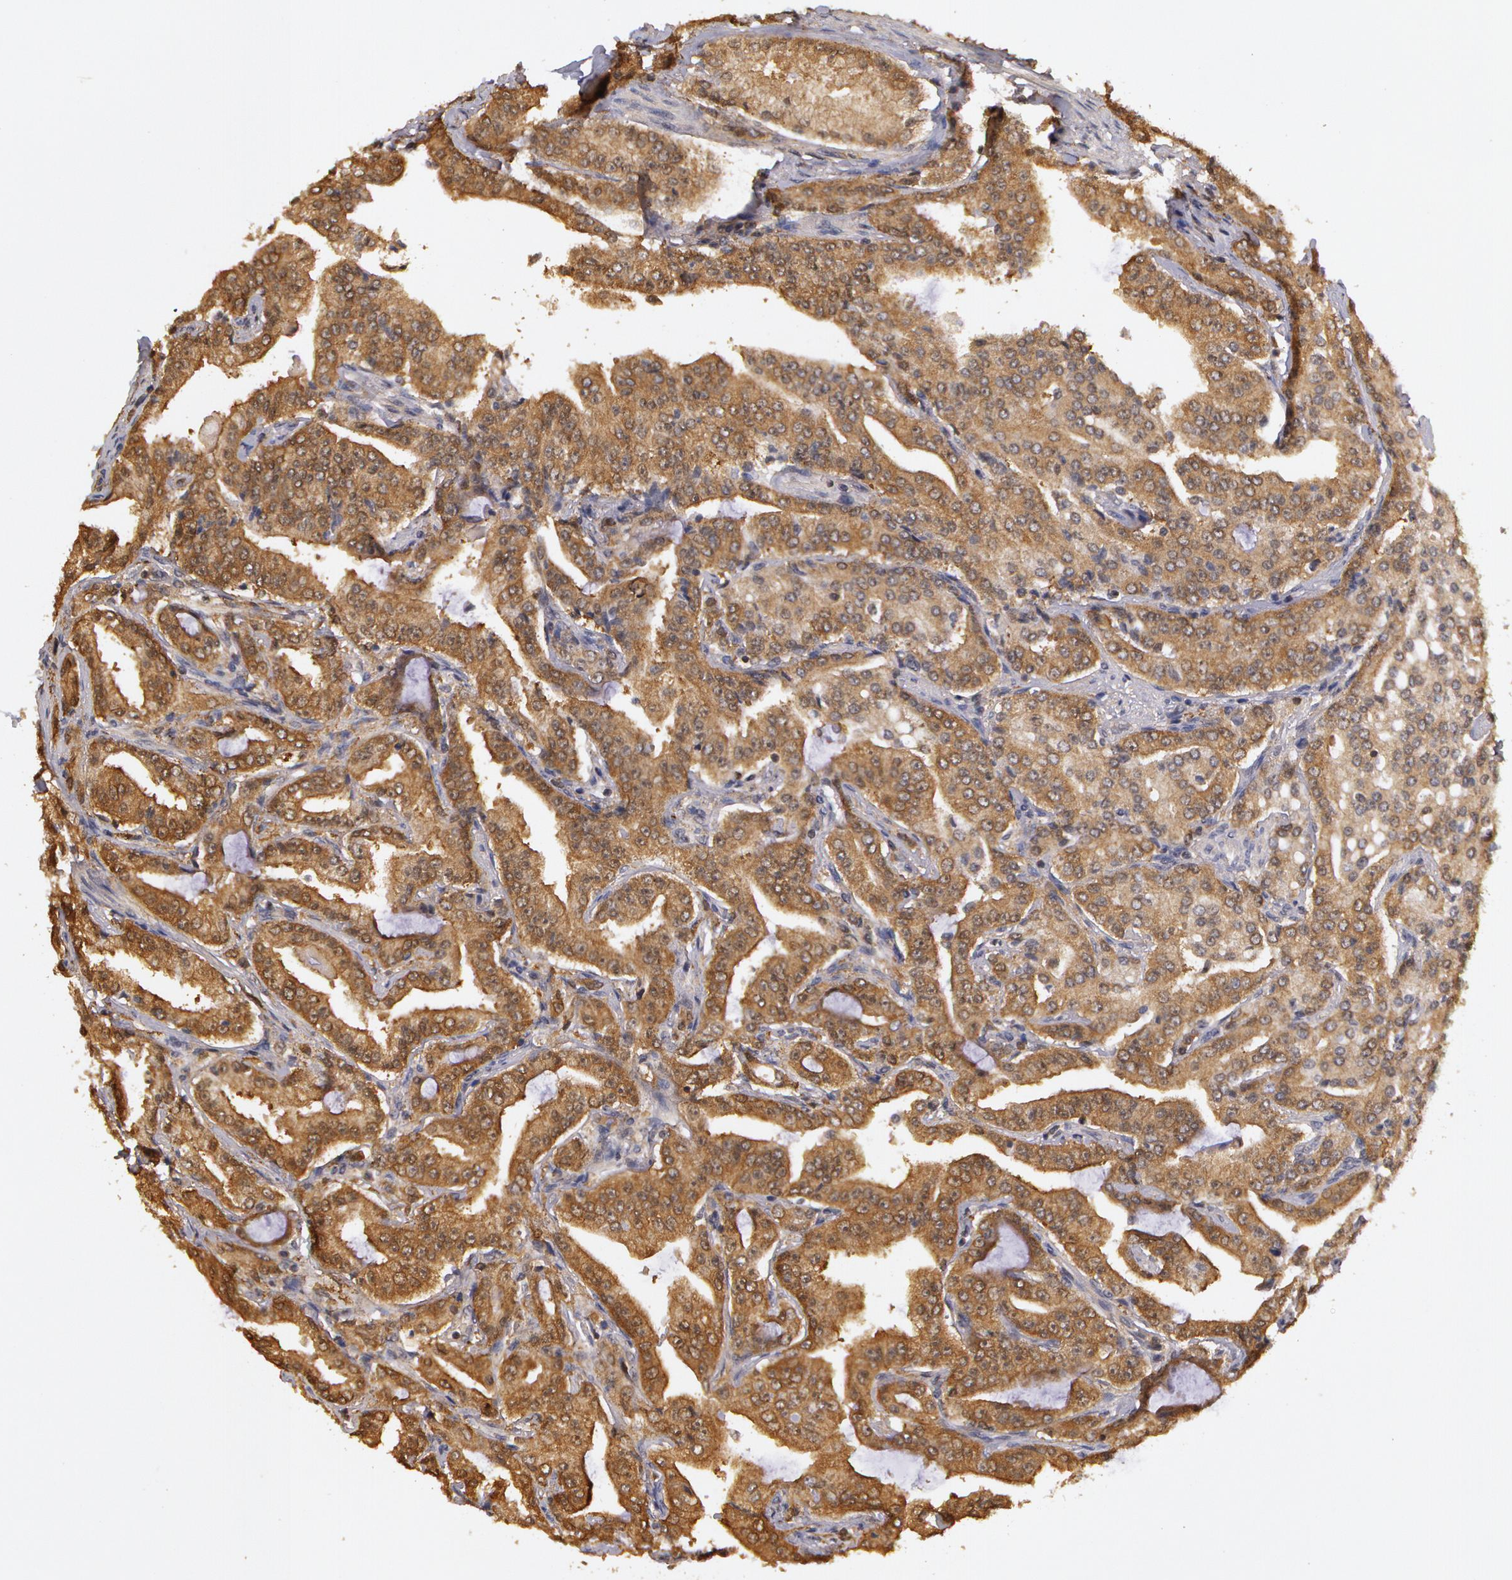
{"staining": {"intensity": "weak", "quantity": ">75%", "location": "cytoplasmic/membranous"}, "tissue": "prostate cancer", "cell_type": "Tumor cells", "image_type": "cancer", "snomed": [{"axis": "morphology", "description": "Adenocarcinoma, Medium grade"}, {"axis": "topography", "description": "Prostate"}], "caption": "Human adenocarcinoma (medium-grade) (prostate) stained for a protein (brown) shows weak cytoplasmic/membranous positive staining in approximately >75% of tumor cells.", "gene": "AHSA1", "patient": {"sex": "male", "age": 72}}